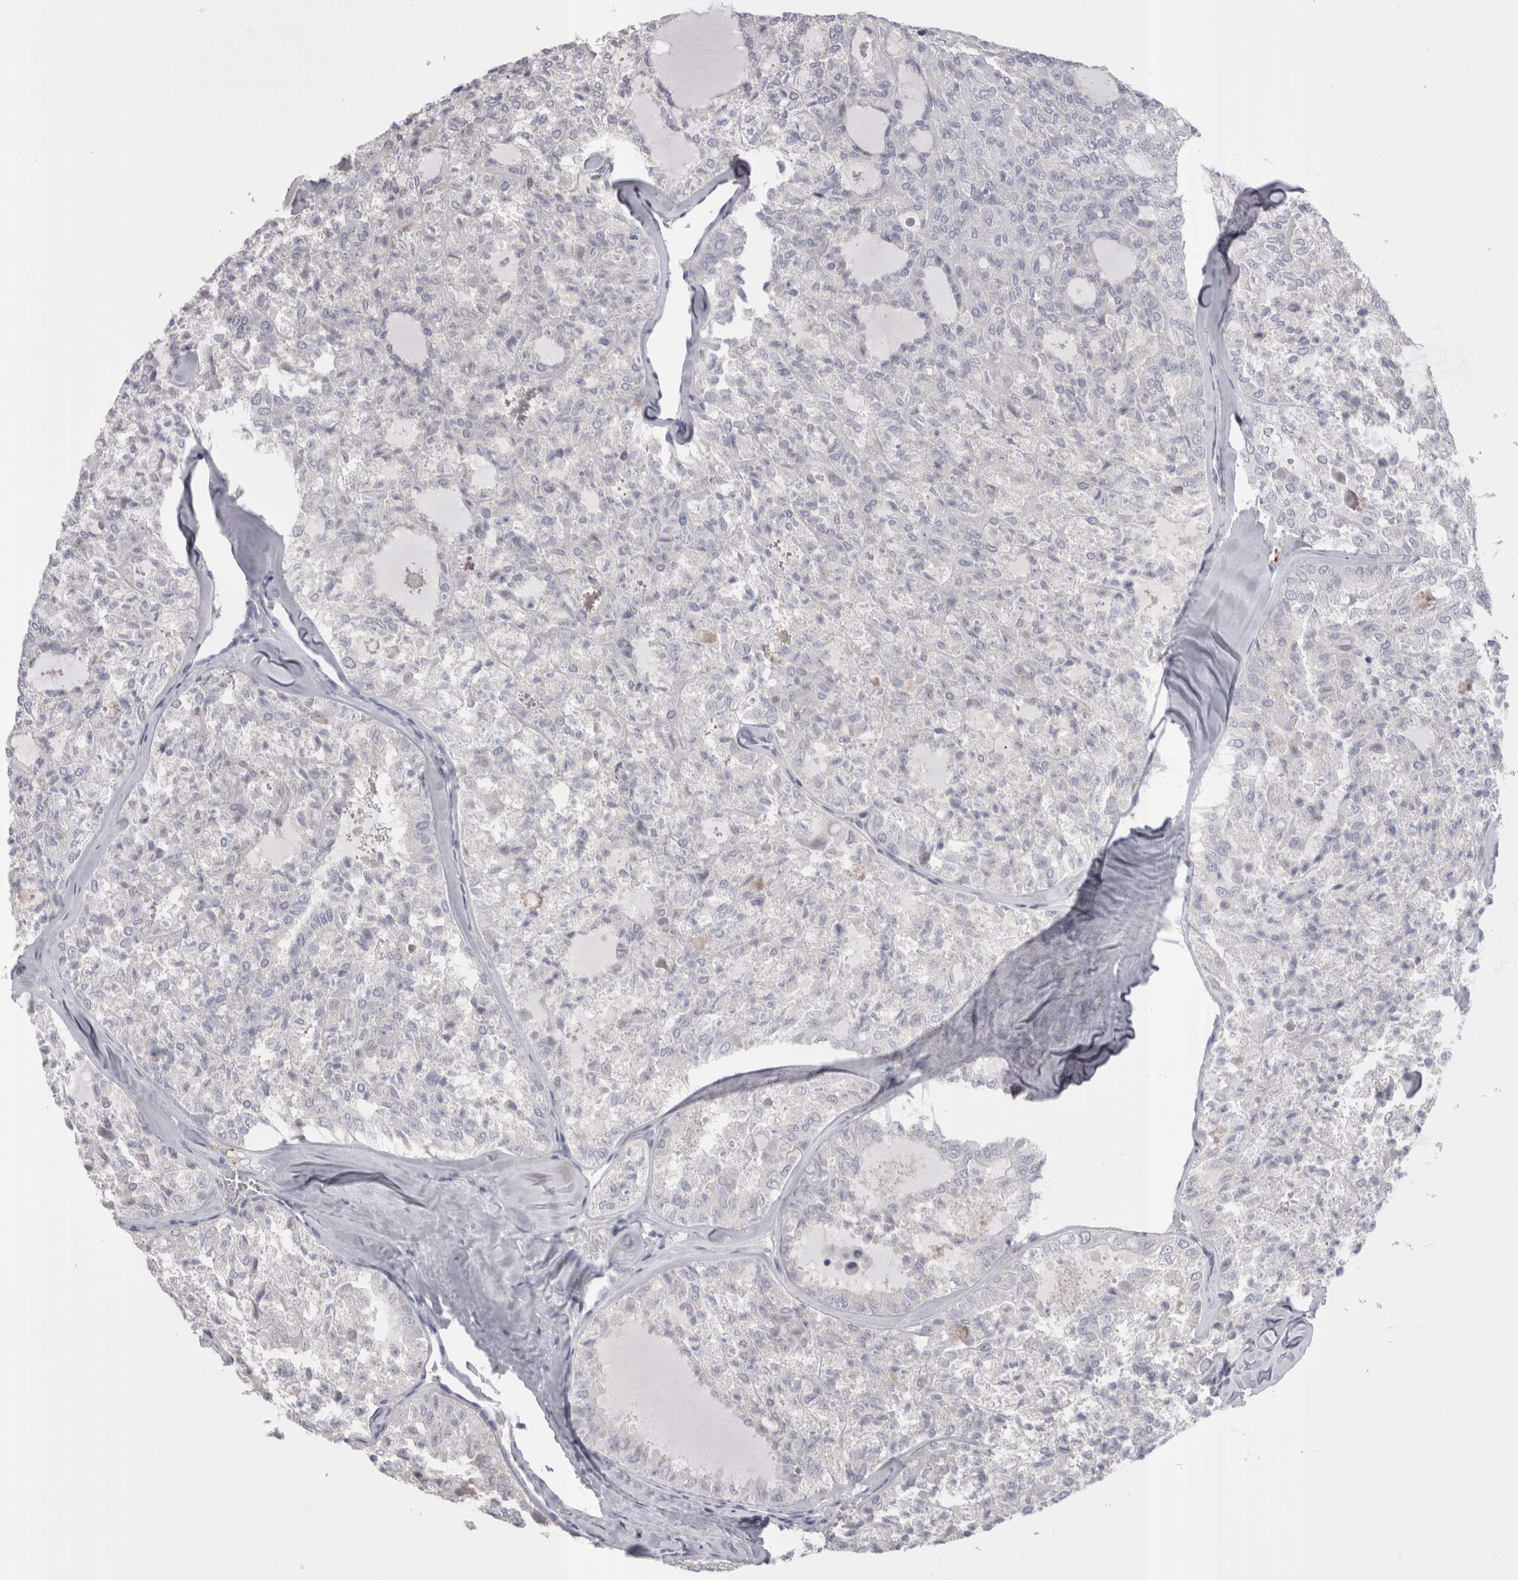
{"staining": {"intensity": "negative", "quantity": "none", "location": "none"}, "tissue": "thyroid cancer", "cell_type": "Tumor cells", "image_type": "cancer", "snomed": [{"axis": "morphology", "description": "Follicular adenoma carcinoma, NOS"}, {"axis": "topography", "description": "Thyroid gland"}], "caption": "Immunohistochemical staining of follicular adenoma carcinoma (thyroid) displays no significant expression in tumor cells. (IHC, brightfield microscopy, high magnification).", "gene": "SUCNR1", "patient": {"sex": "male", "age": 75}}